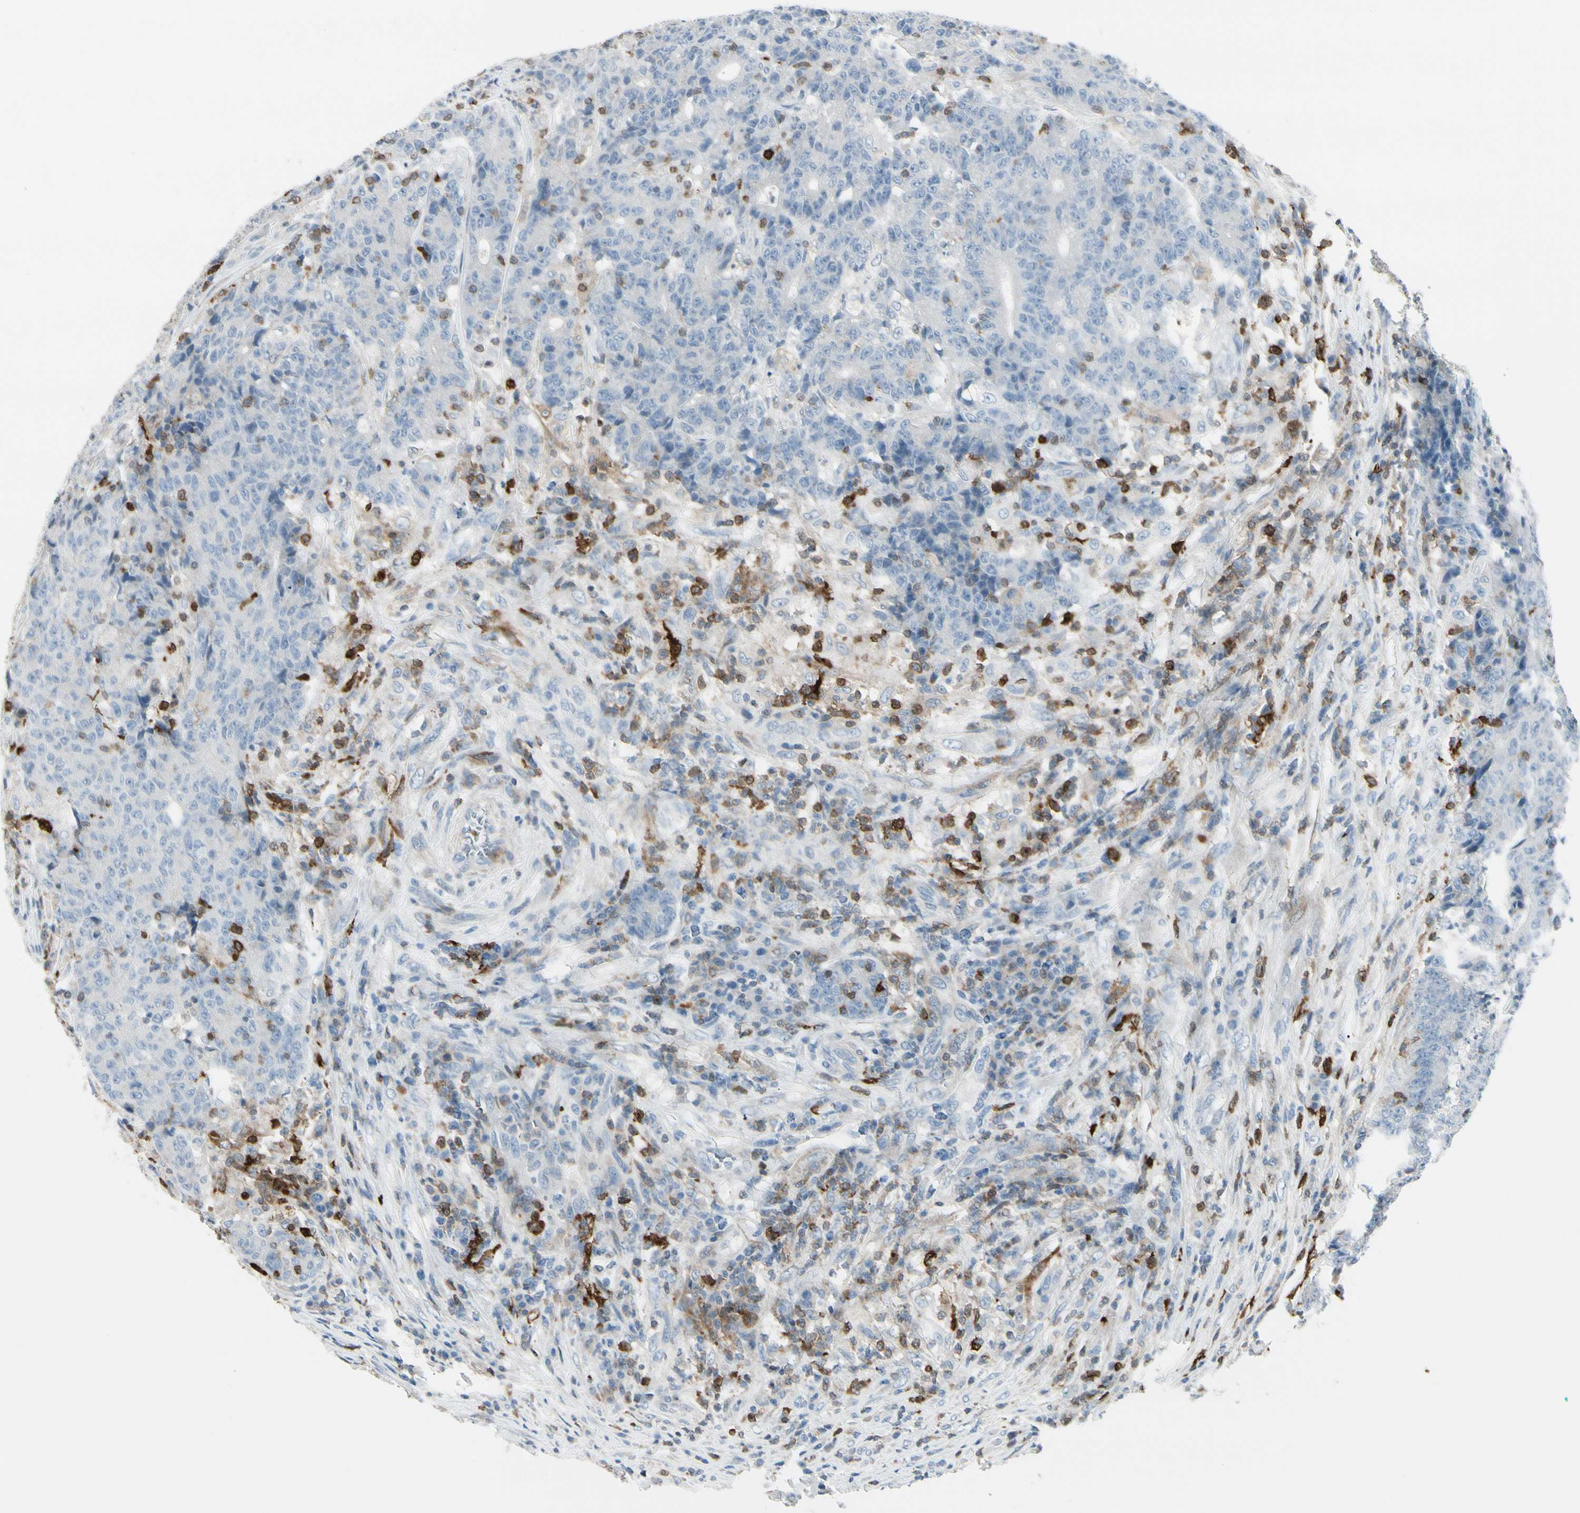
{"staining": {"intensity": "negative", "quantity": "none", "location": "none"}, "tissue": "colorectal cancer", "cell_type": "Tumor cells", "image_type": "cancer", "snomed": [{"axis": "morphology", "description": "Normal tissue, NOS"}, {"axis": "morphology", "description": "Adenocarcinoma, NOS"}, {"axis": "topography", "description": "Colon"}], "caption": "Human adenocarcinoma (colorectal) stained for a protein using immunohistochemistry (IHC) displays no expression in tumor cells.", "gene": "TRAF1", "patient": {"sex": "female", "age": 75}}